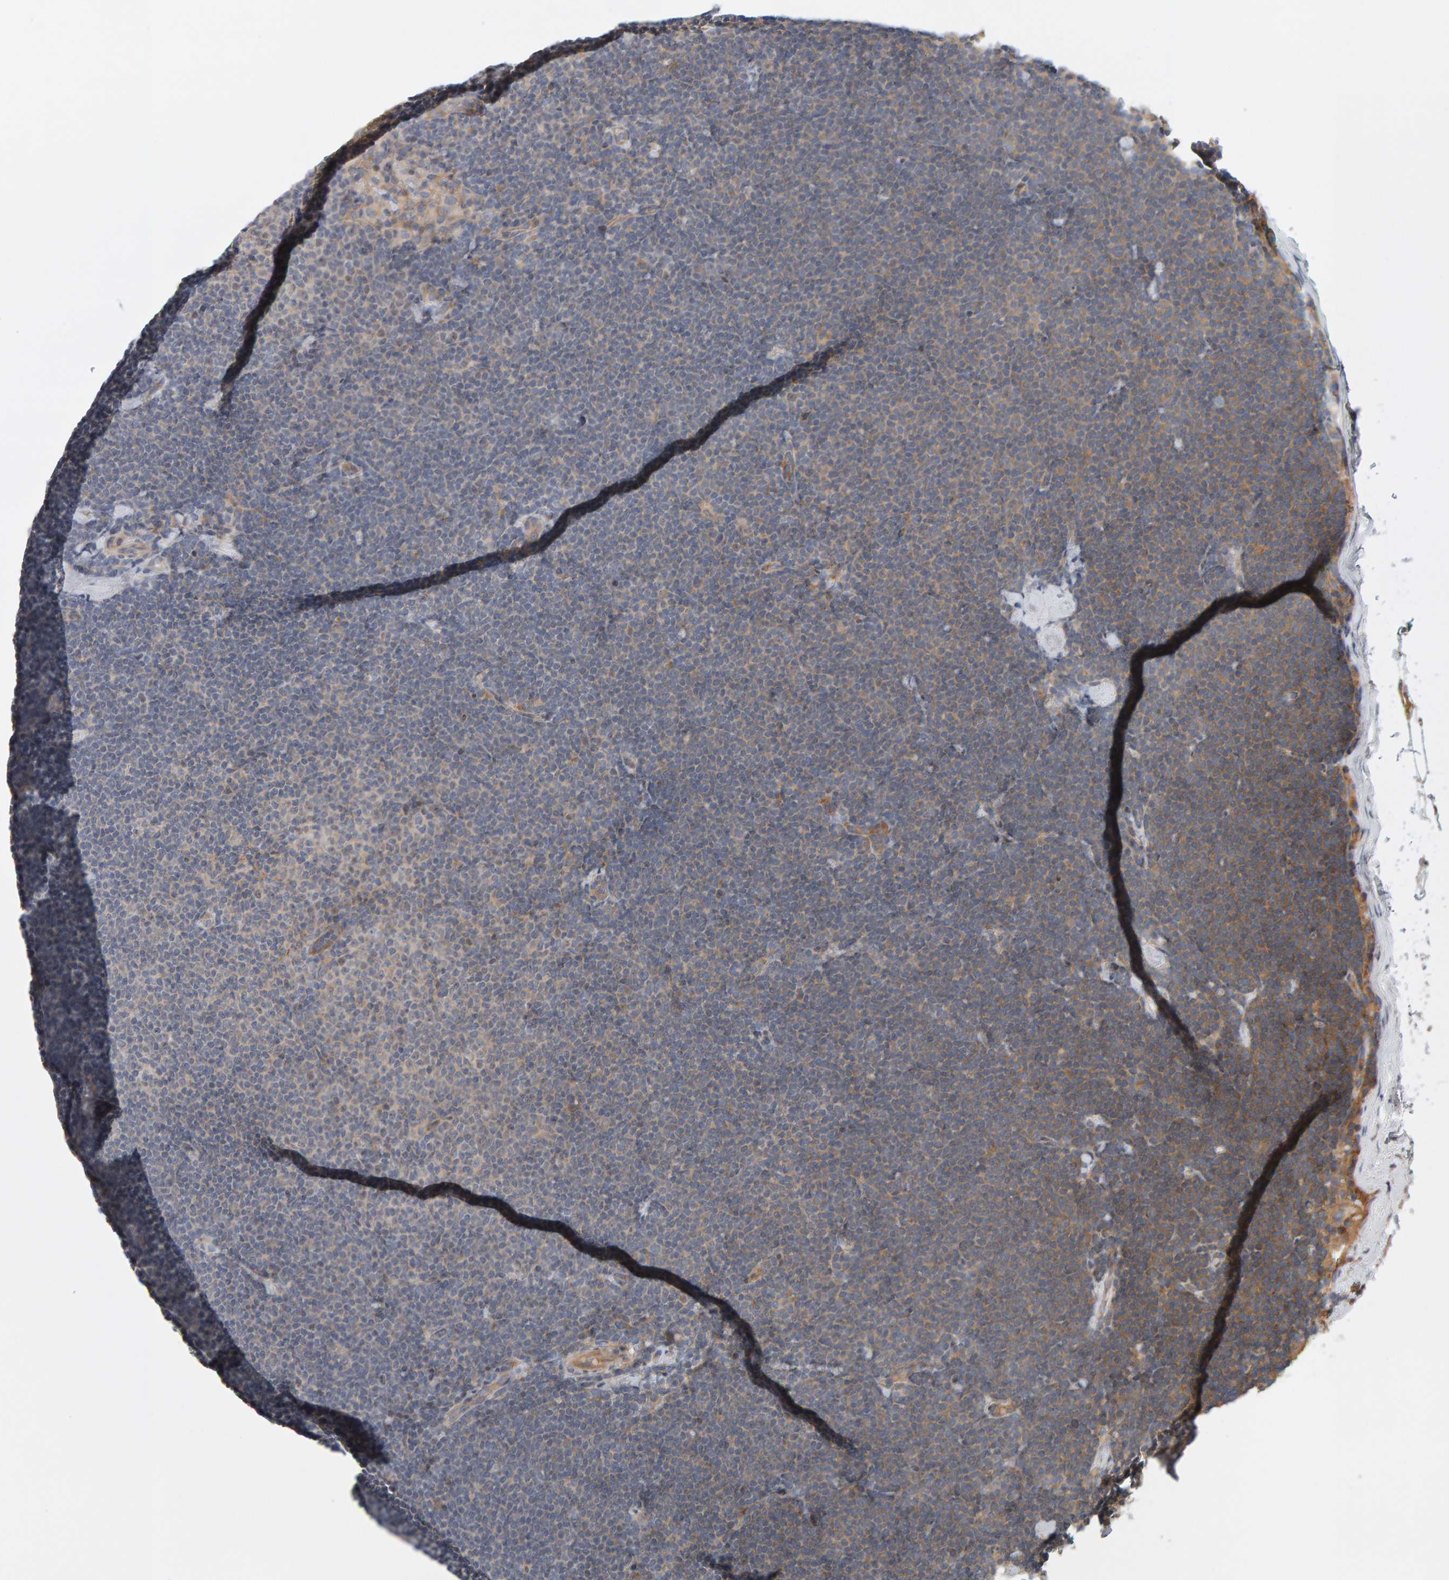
{"staining": {"intensity": "weak", "quantity": "<25%", "location": "cytoplasmic/membranous"}, "tissue": "lymphoma", "cell_type": "Tumor cells", "image_type": "cancer", "snomed": [{"axis": "morphology", "description": "Malignant lymphoma, non-Hodgkin's type, Low grade"}, {"axis": "topography", "description": "Lymph node"}], "caption": "High power microscopy image of an immunohistochemistry (IHC) micrograph of lymphoma, revealing no significant staining in tumor cells.", "gene": "C9orf72", "patient": {"sex": "female", "age": 53}}